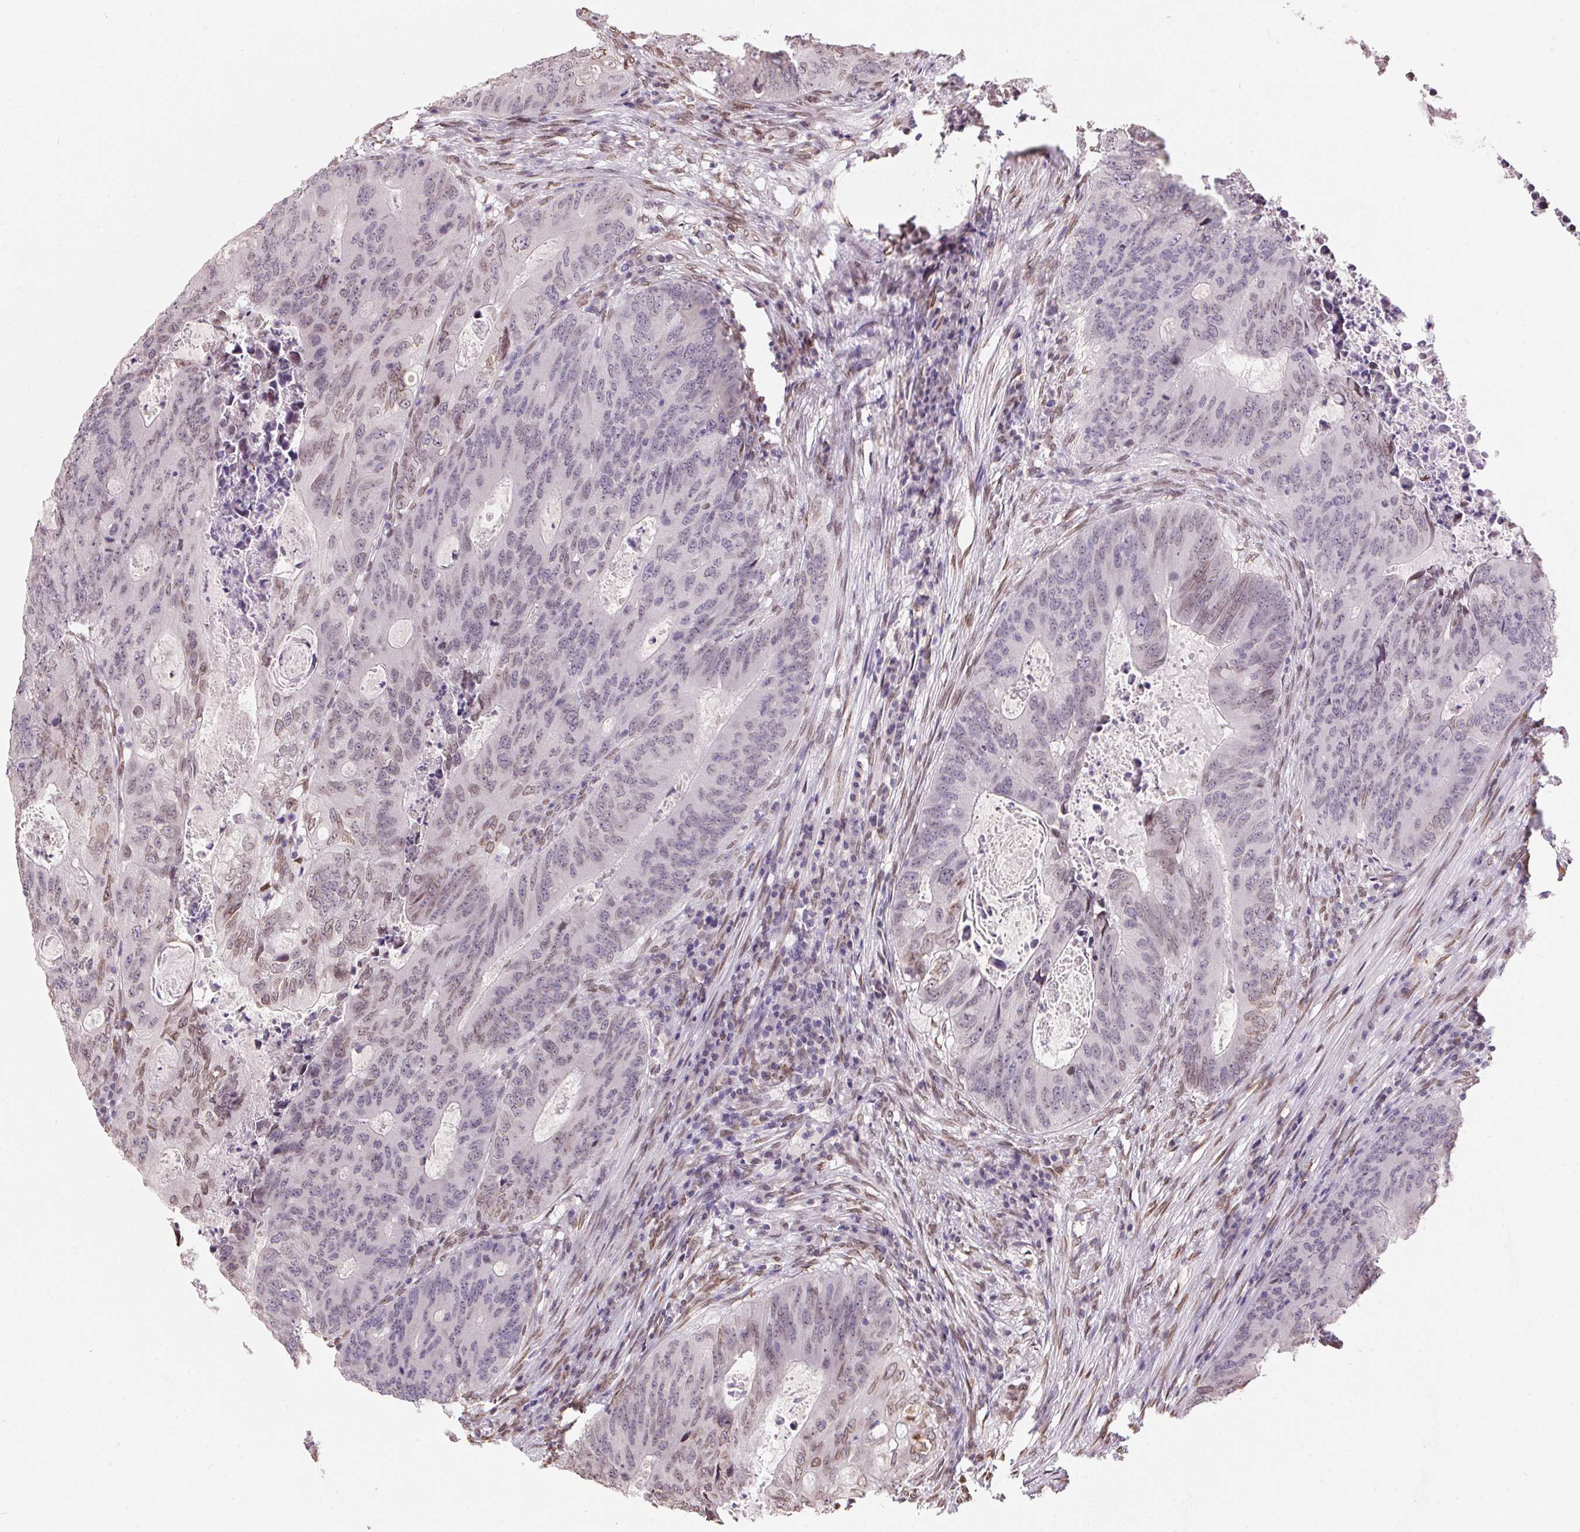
{"staining": {"intensity": "weak", "quantity": "25%-75%", "location": "nuclear"}, "tissue": "colorectal cancer", "cell_type": "Tumor cells", "image_type": "cancer", "snomed": [{"axis": "morphology", "description": "Adenocarcinoma, NOS"}, {"axis": "topography", "description": "Colon"}], "caption": "About 25%-75% of tumor cells in human adenocarcinoma (colorectal) demonstrate weak nuclear protein staining as visualized by brown immunohistochemical staining.", "gene": "TMEM175", "patient": {"sex": "male", "age": 67}}